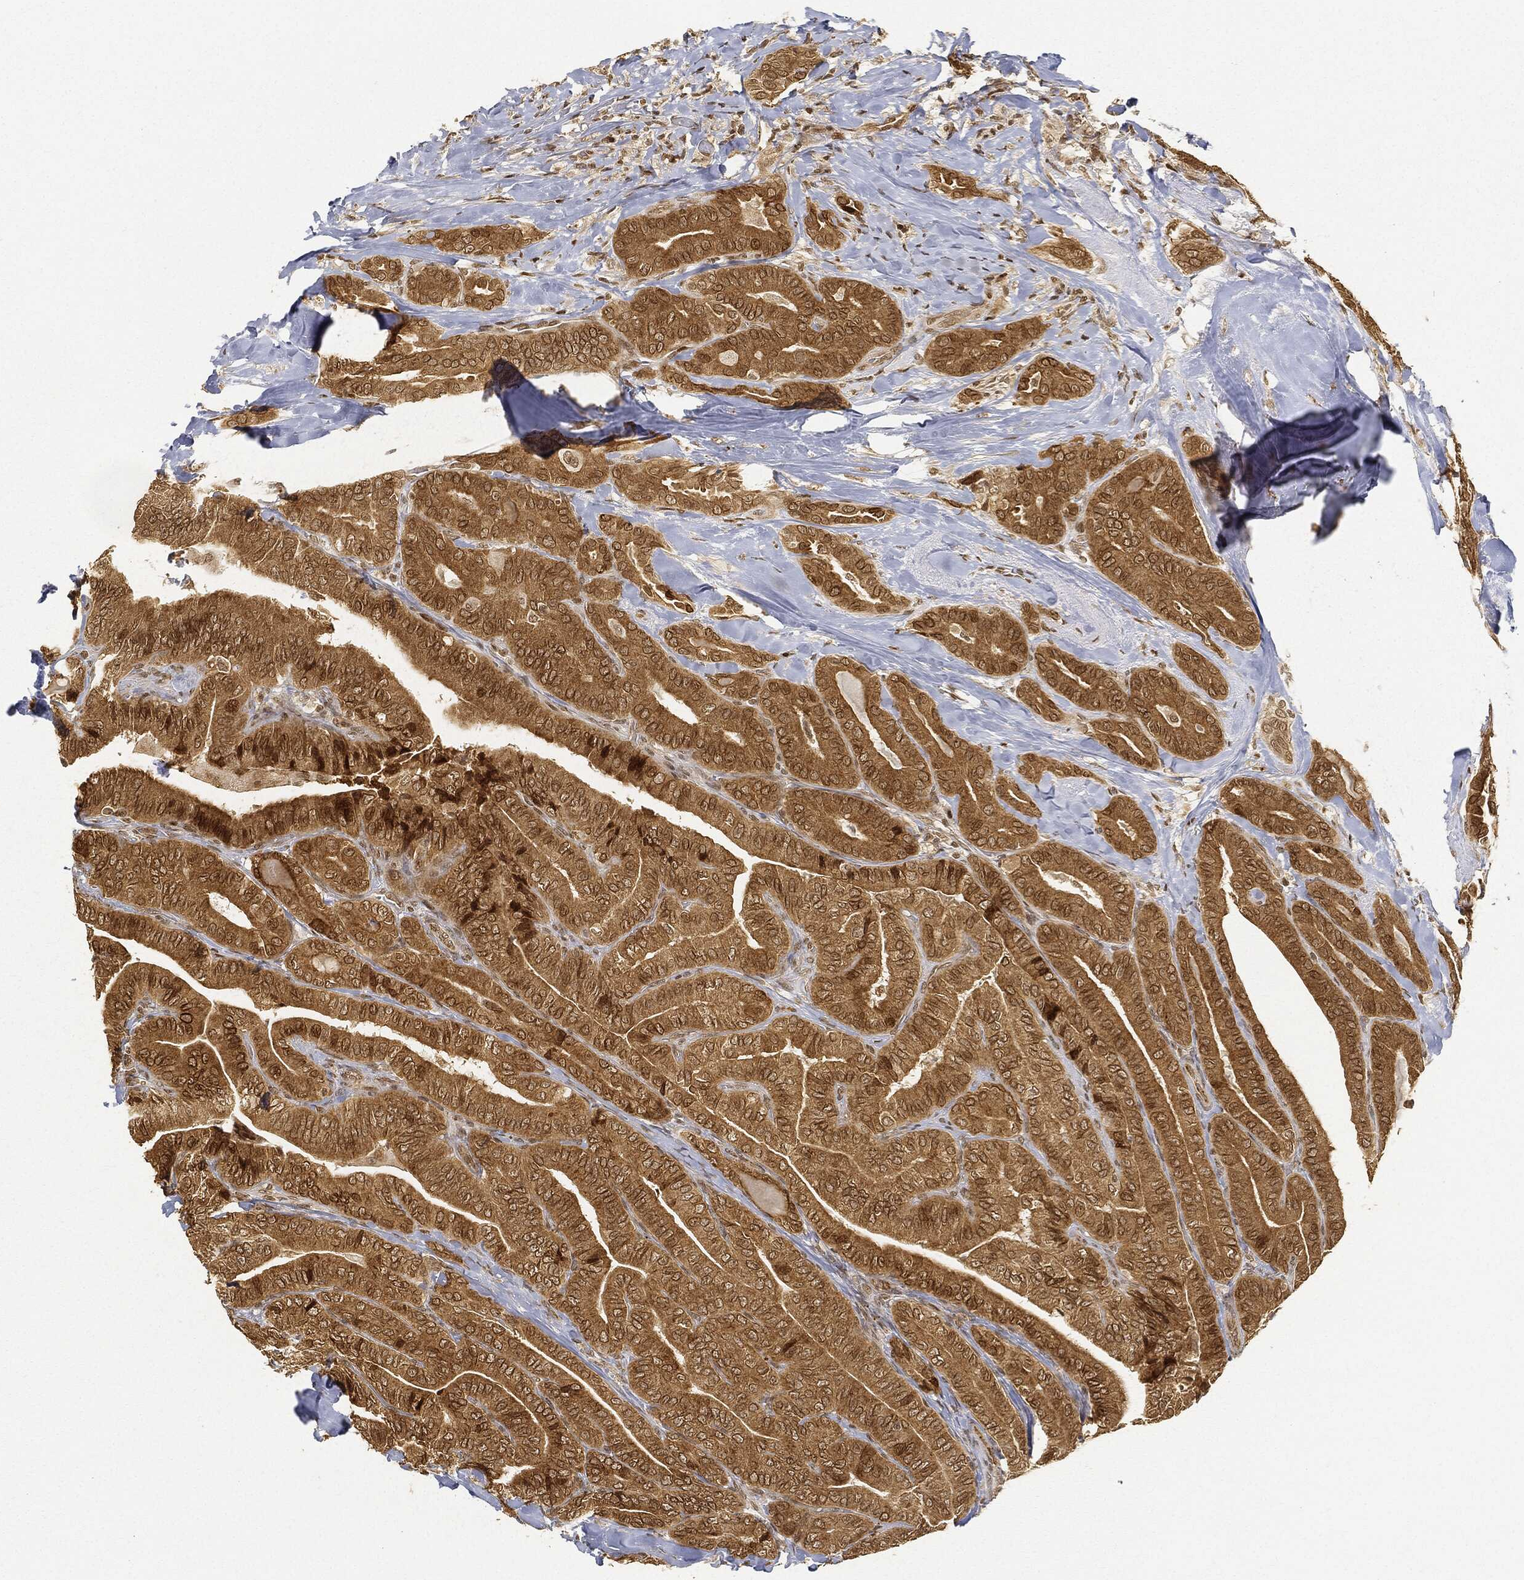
{"staining": {"intensity": "moderate", "quantity": ">75%", "location": "cytoplasmic/membranous,nuclear"}, "tissue": "thyroid cancer", "cell_type": "Tumor cells", "image_type": "cancer", "snomed": [{"axis": "morphology", "description": "Papillary adenocarcinoma, NOS"}, {"axis": "topography", "description": "Thyroid gland"}], "caption": "Immunohistochemical staining of human thyroid cancer (papillary adenocarcinoma) exhibits medium levels of moderate cytoplasmic/membranous and nuclear positivity in approximately >75% of tumor cells.", "gene": "CIB1", "patient": {"sex": "male", "age": 61}}